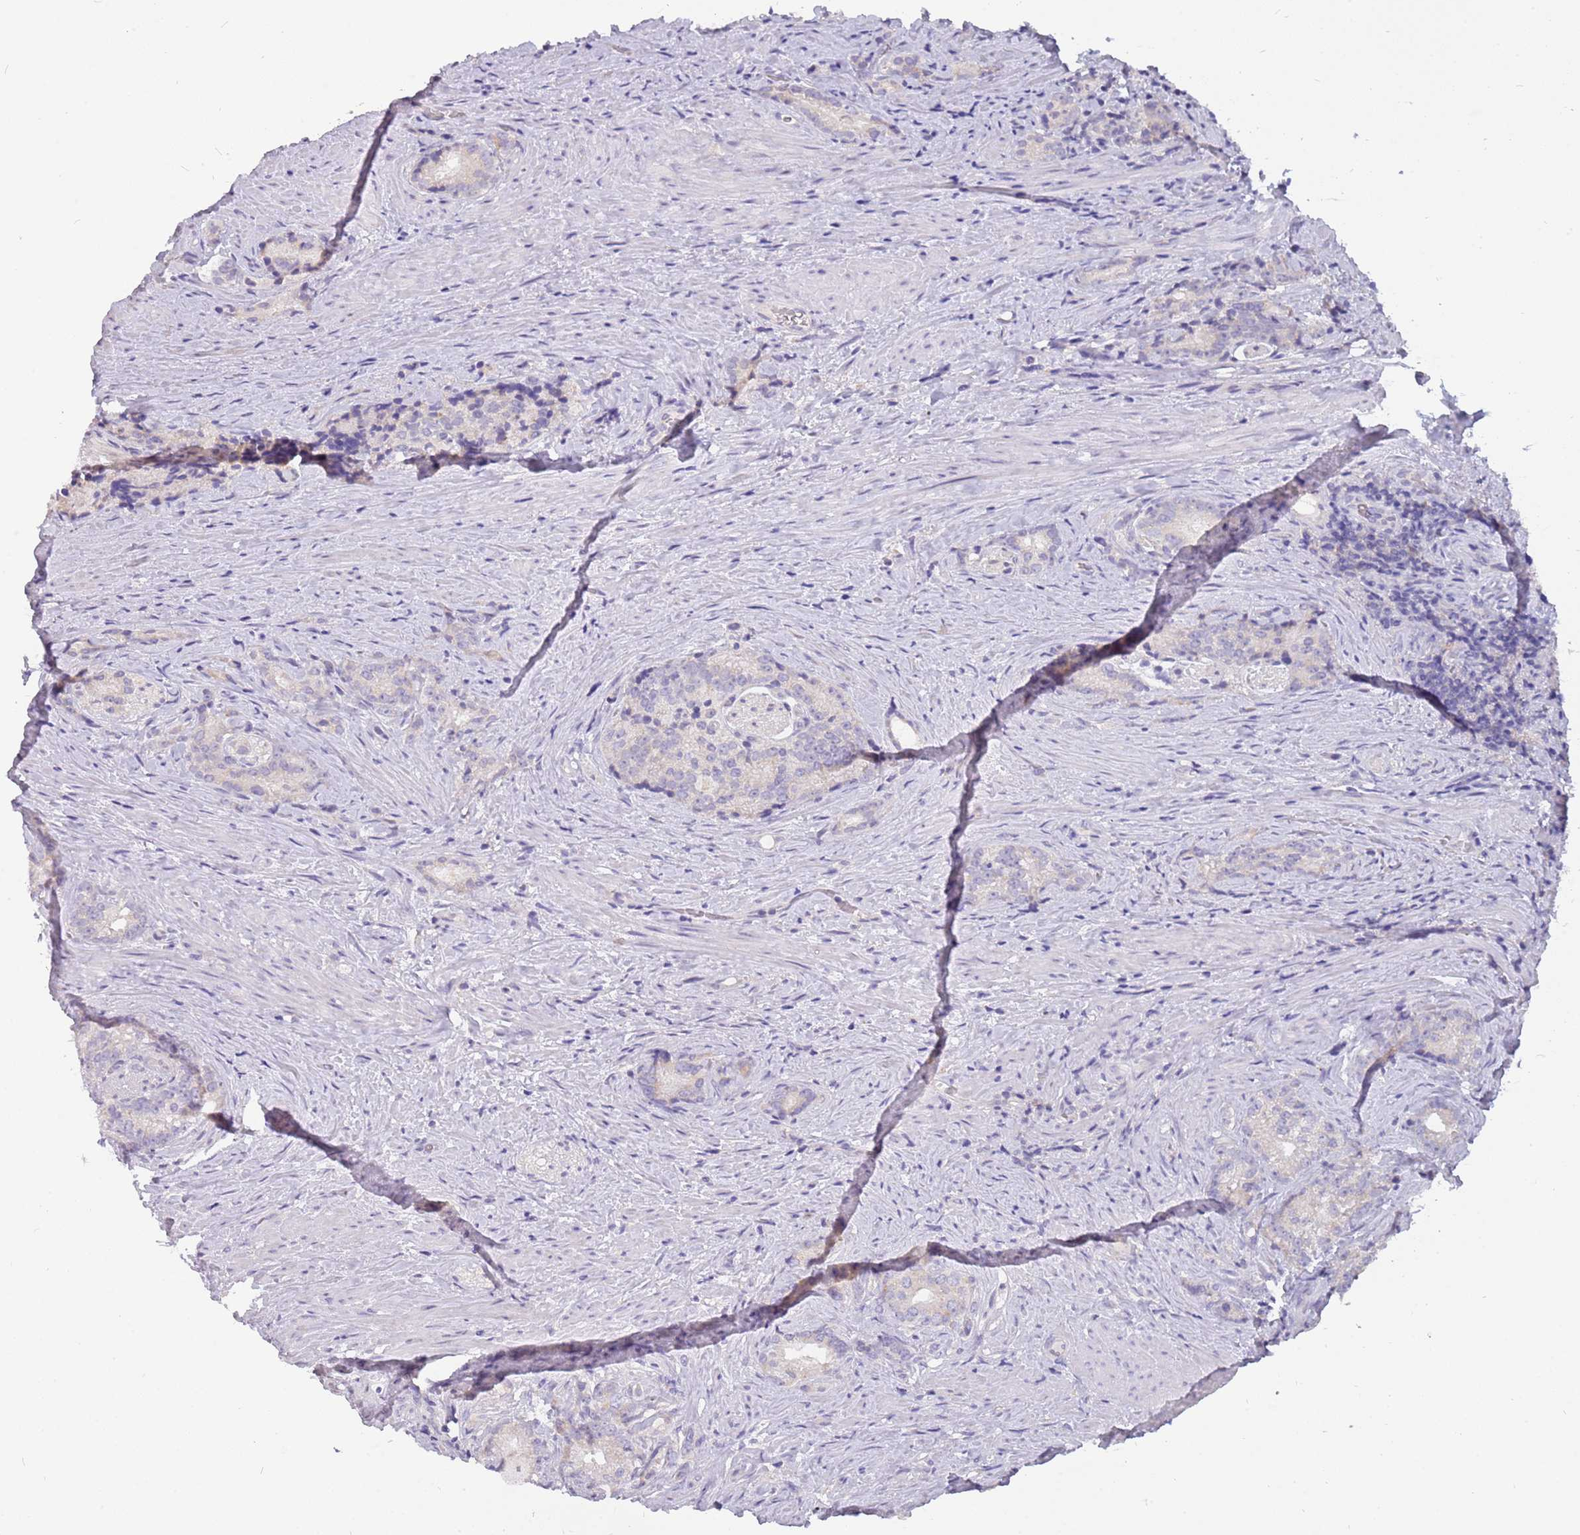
{"staining": {"intensity": "negative", "quantity": "none", "location": "none"}, "tissue": "prostate cancer", "cell_type": "Tumor cells", "image_type": "cancer", "snomed": [{"axis": "morphology", "description": "Adenocarcinoma, Low grade"}, {"axis": "topography", "description": "Prostate"}], "caption": "Immunohistochemistry of human prostate cancer demonstrates no positivity in tumor cells. (Brightfield microscopy of DAB immunohistochemistry (IHC) at high magnification).", "gene": "RHCG", "patient": {"sex": "male", "age": 71}}